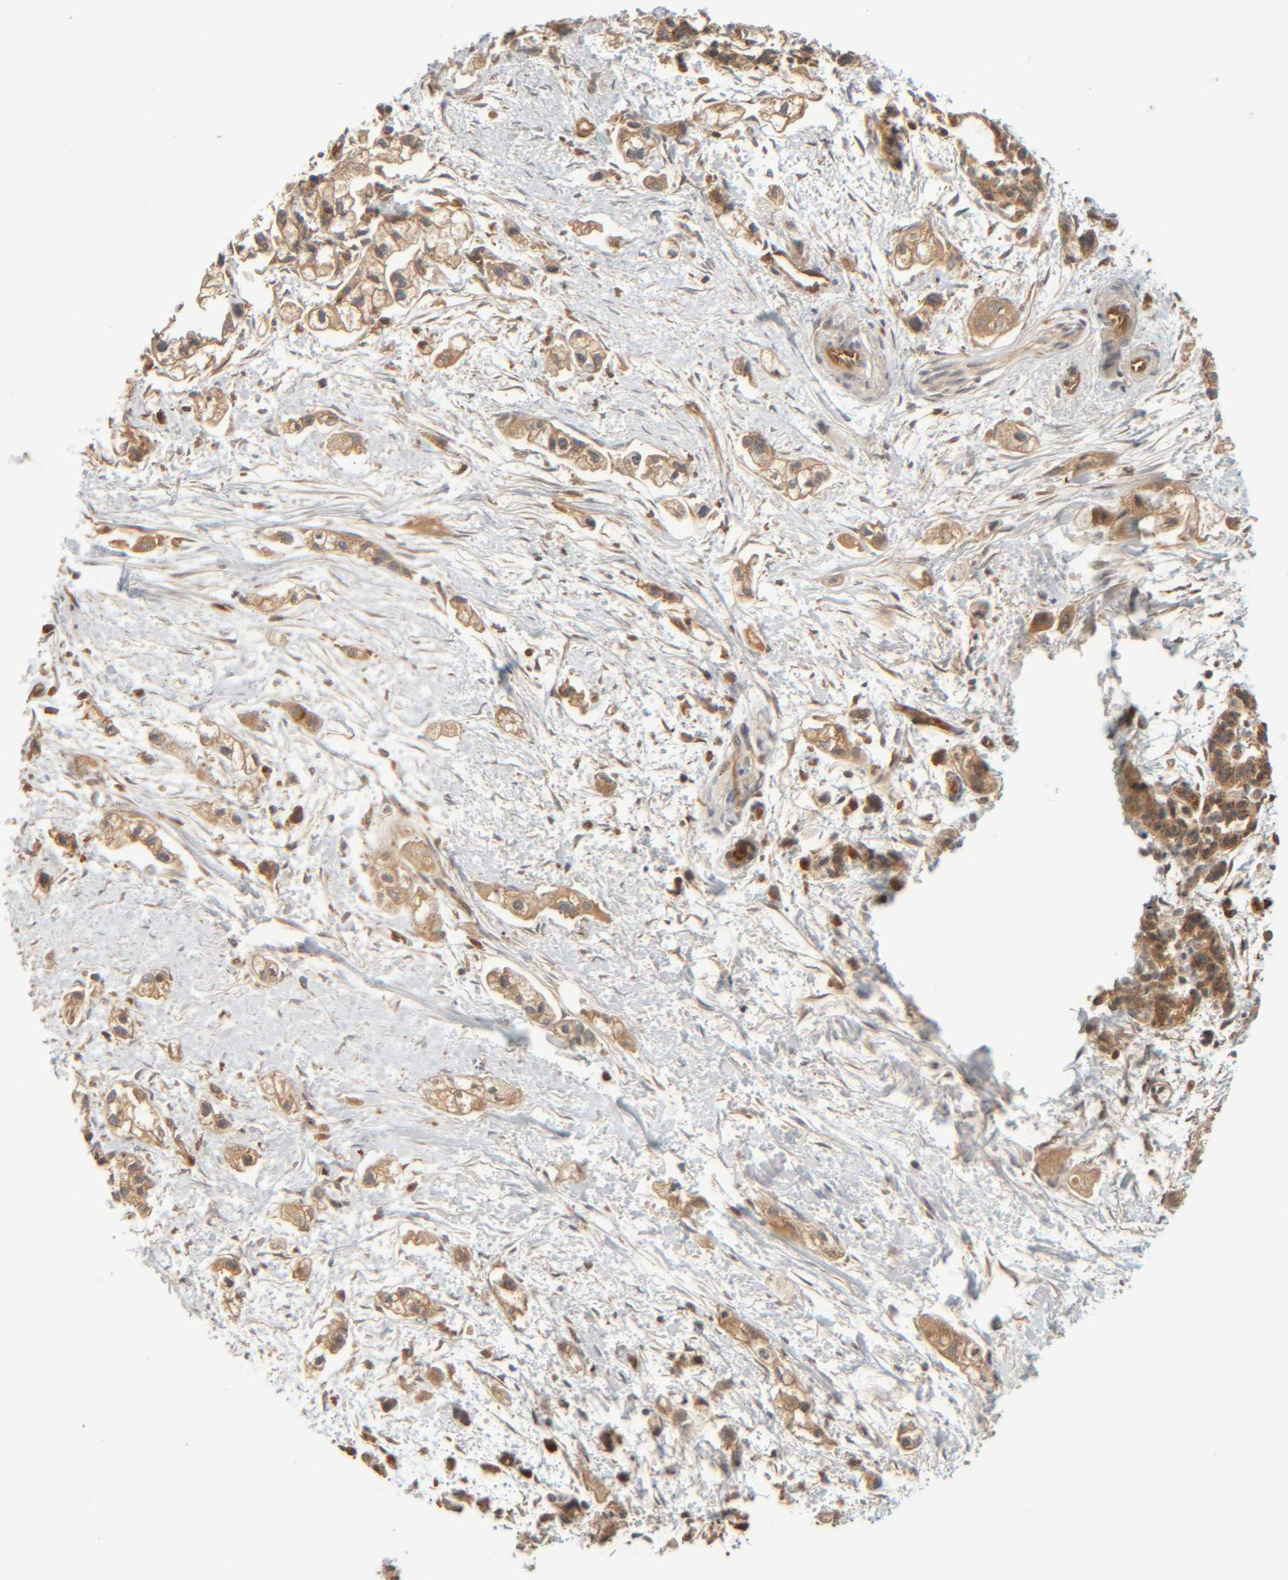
{"staining": {"intensity": "moderate", "quantity": ">75%", "location": "cytoplasmic/membranous"}, "tissue": "pancreatic cancer", "cell_type": "Tumor cells", "image_type": "cancer", "snomed": [{"axis": "morphology", "description": "Adenocarcinoma, NOS"}, {"axis": "topography", "description": "Pancreas"}], "caption": "Pancreatic cancer (adenocarcinoma) stained with DAB immunohistochemistry (IHC) demonstrates medium levels of moderate cytoplasmic/membranous staining in approximately >75% of tumor cells.", "gene": "TMEM192", "patient": {"sex": "male", "age": 74}}